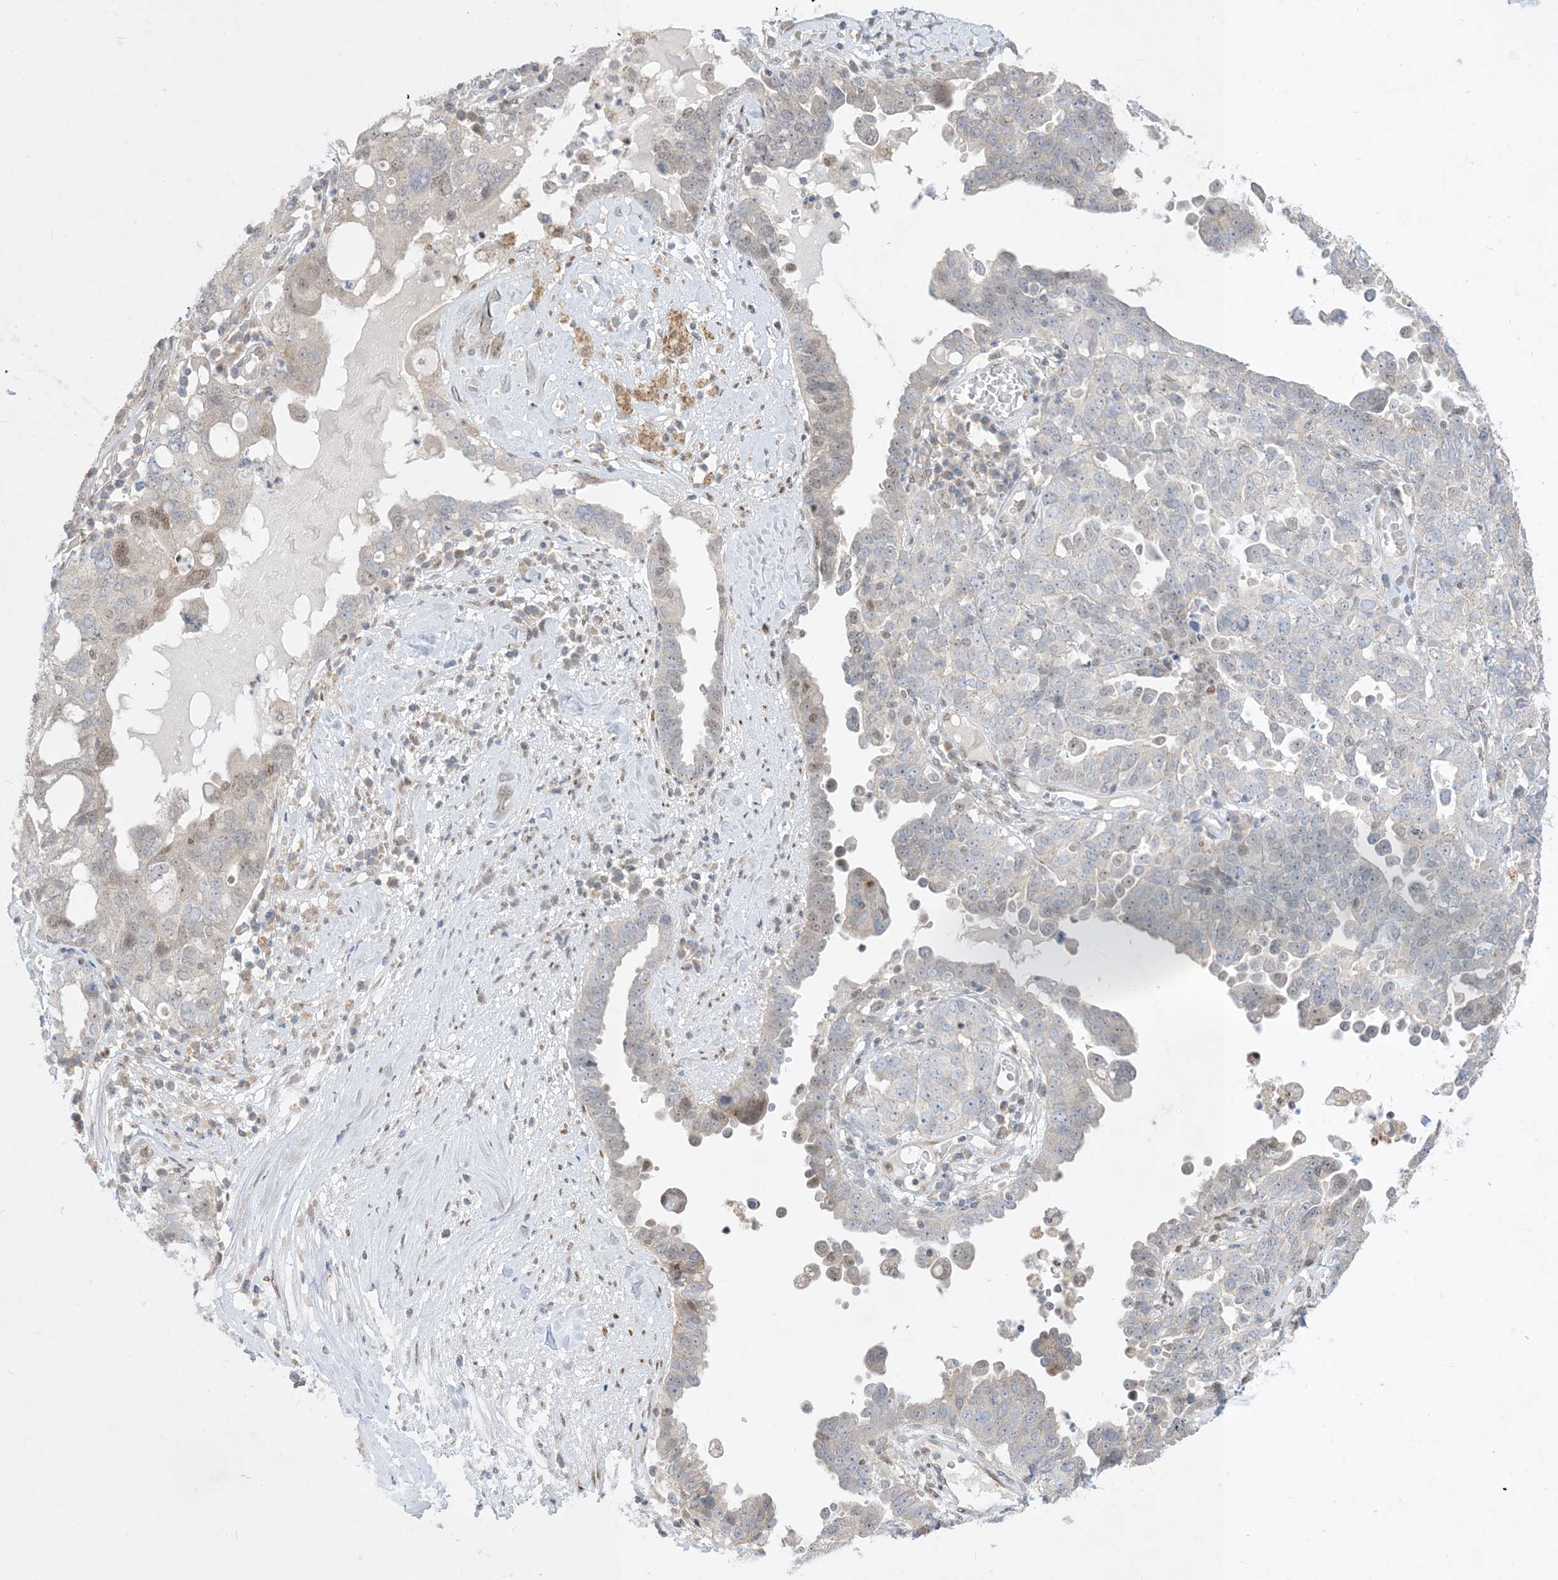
{"staining": {"intensity": "moderate", "quantity": "<25%", "location": "nuclear"}, "tissue": "ovarian cancer", "cell_type": "Tumor cells", "image_type": "cancer", "snomed": [{"axis": "morphology", "description": "Carcinoma, endometroid"}, {"axis": "topography", "description": "Ovary"}], "caption": "High-power microscopy captured an immunohistochemistry (IHC) micrograph of ovarian endometroid carcinoma, revealing moderate nuclear positivity in approximately <25% of tumor cells.", "gene": "BHLHE40", "patient": {"sex": "female", "age": 62}}